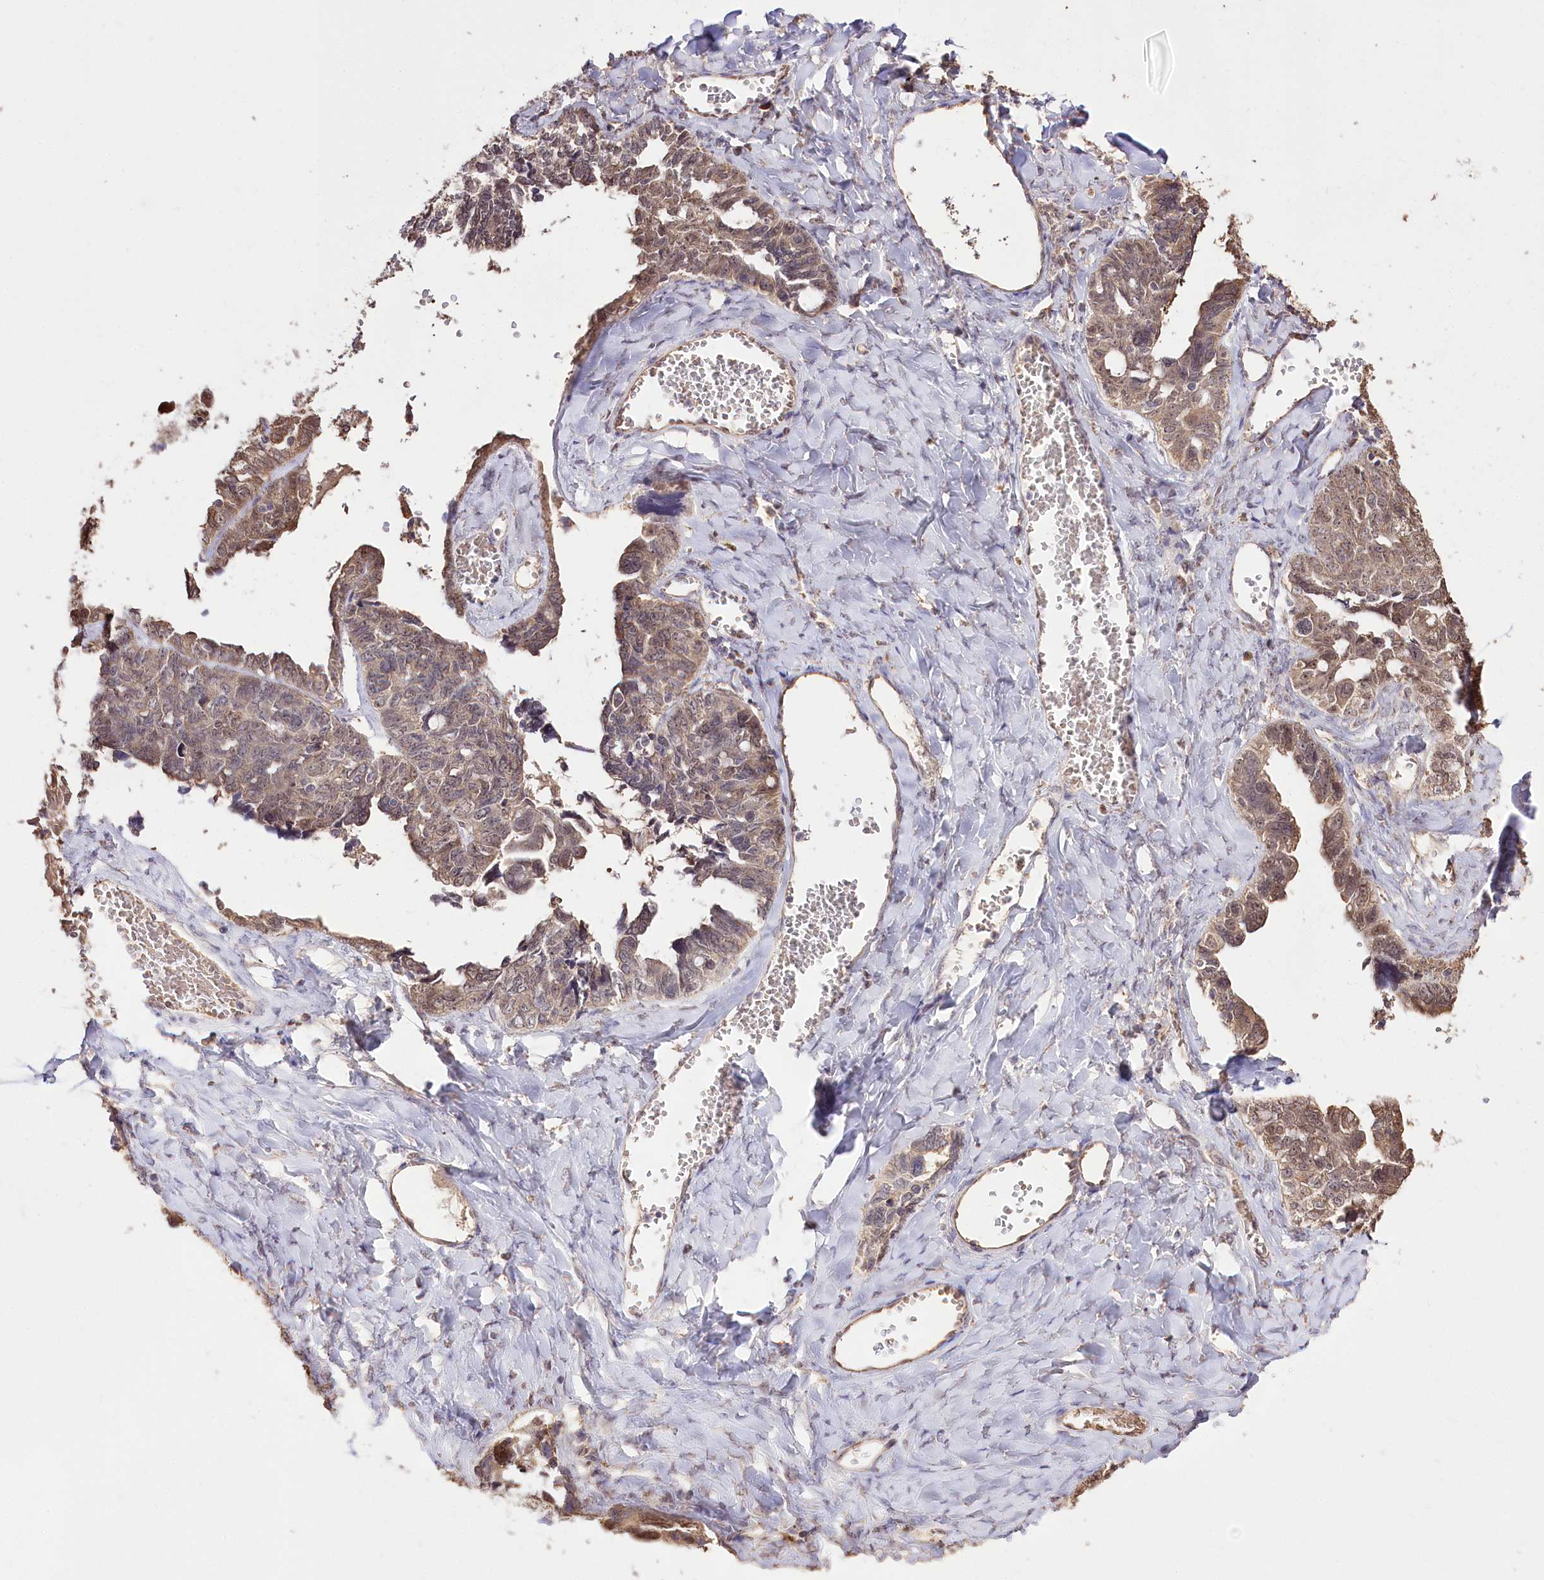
{"staining": {"intensity": "moderate", "quantity": ">75%", "location": "cytoplasmic/membranous"}, "tissue": "ovarian cancer", "cell_type": "Tumor cells", "image_type": "cancer", "snomed": [{"axis": "morphology", "description": "Cystadenocarcinoma, serous, NOS"}, {"axis": "topography", "description": "Ovary"}], "caption": "Protein expression analysis of ovarian cancer shows moderate cytoplasmic/membranous staining in about >75% of tumor cells. Immunohistochemistry (ihc) stains the protein in brown and the nuclei are stained blue.", "gene": "R3HDM2", "patient": {"sex": "female", "age": 79}}